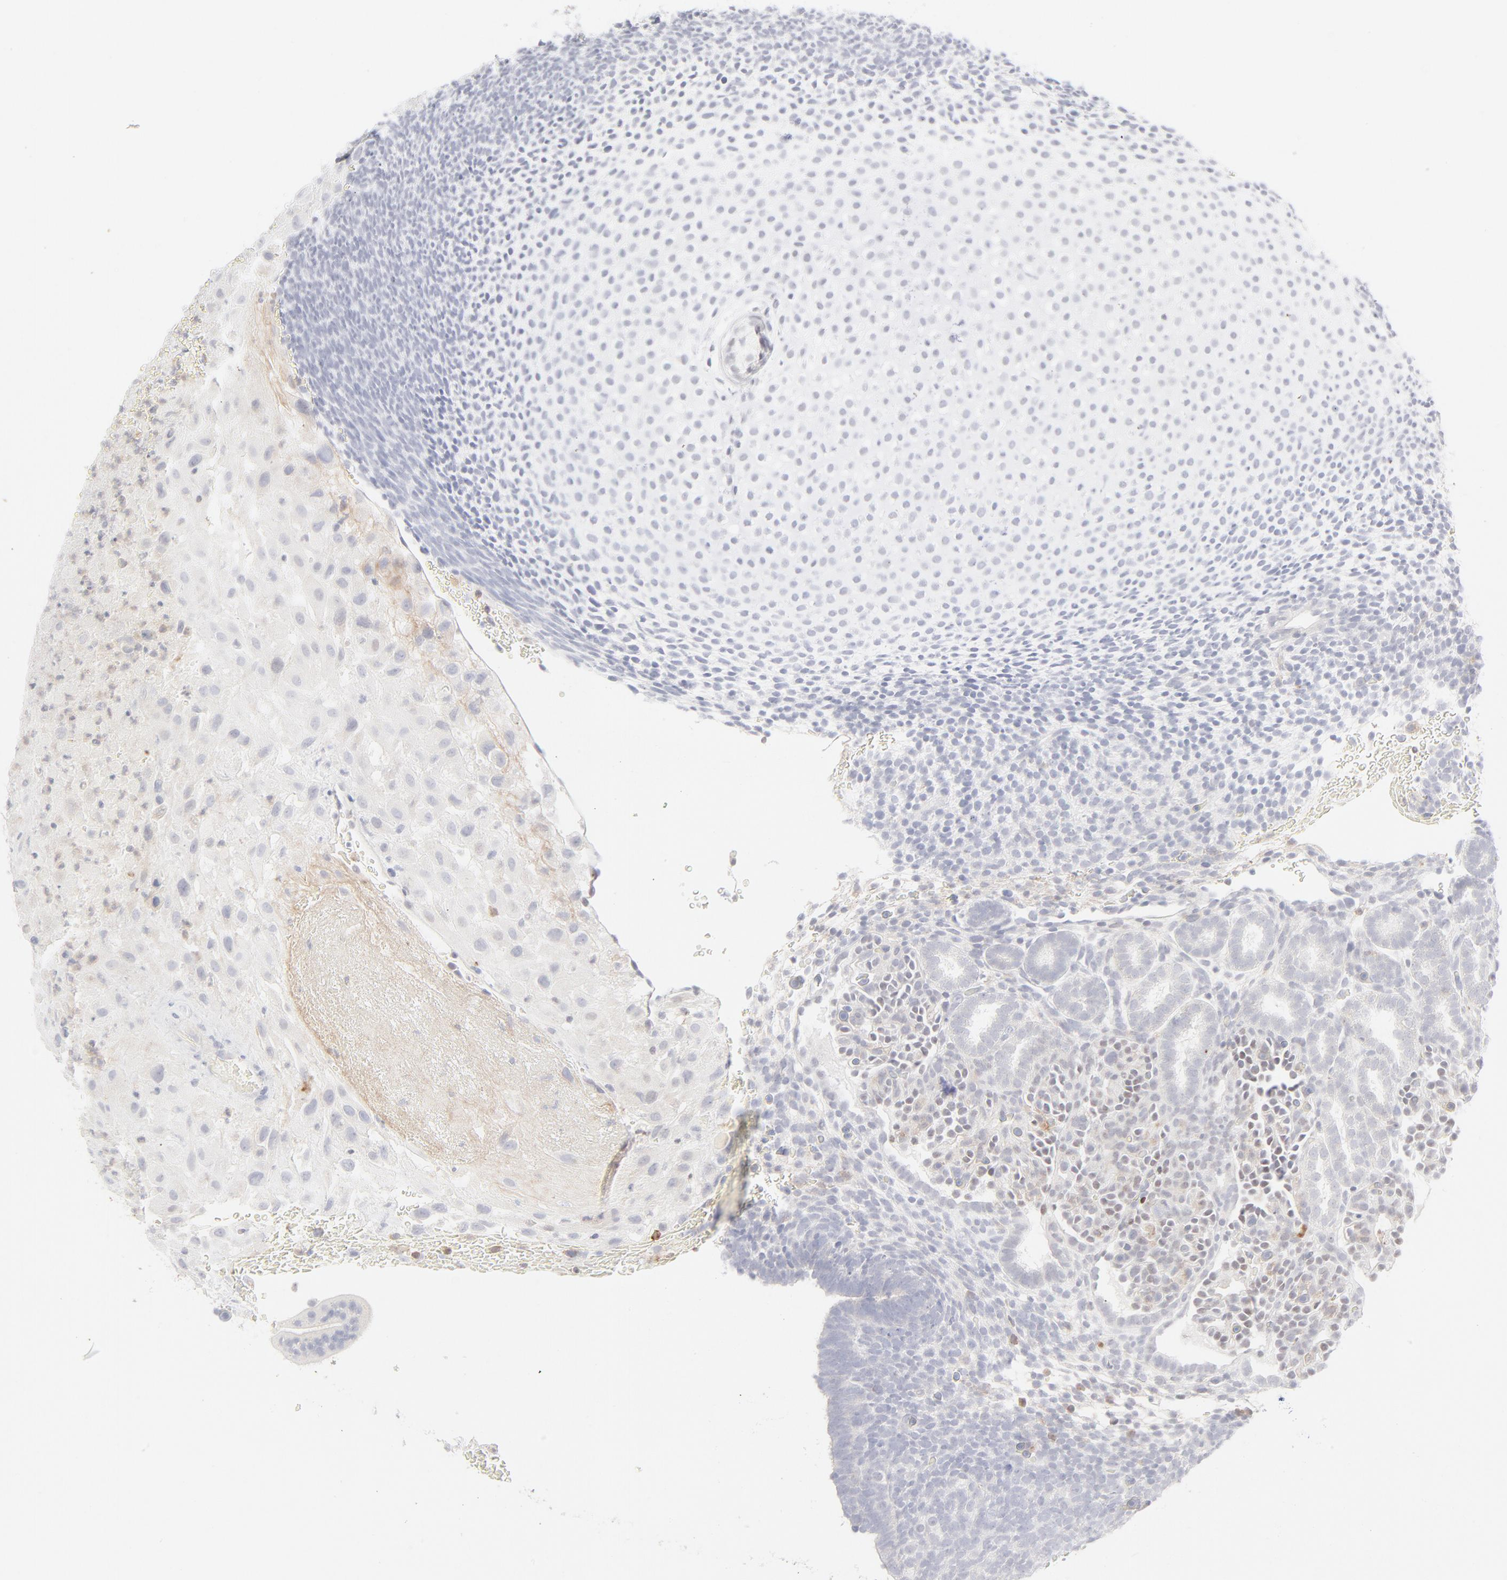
{"staining": {"intensity": "negative", "quantity": "none", "location": "none"}, "tissue": "placenta", "cell_type": "Decidual cells", "image_type": "normal", "snomed": [{"axis": "morphology", "description": "Normal tissue, NOS"}, {"axis": "topography", "description": "Placenta"}], "caption": "High magnification brightfield microscopy of normal placenta stained with DAB (brown) and counterstained with hematoxylin (blue): decidual cells show no significant expression.", "gene": "PRKCB", "patient": {"sex": "female", "age": 19}}